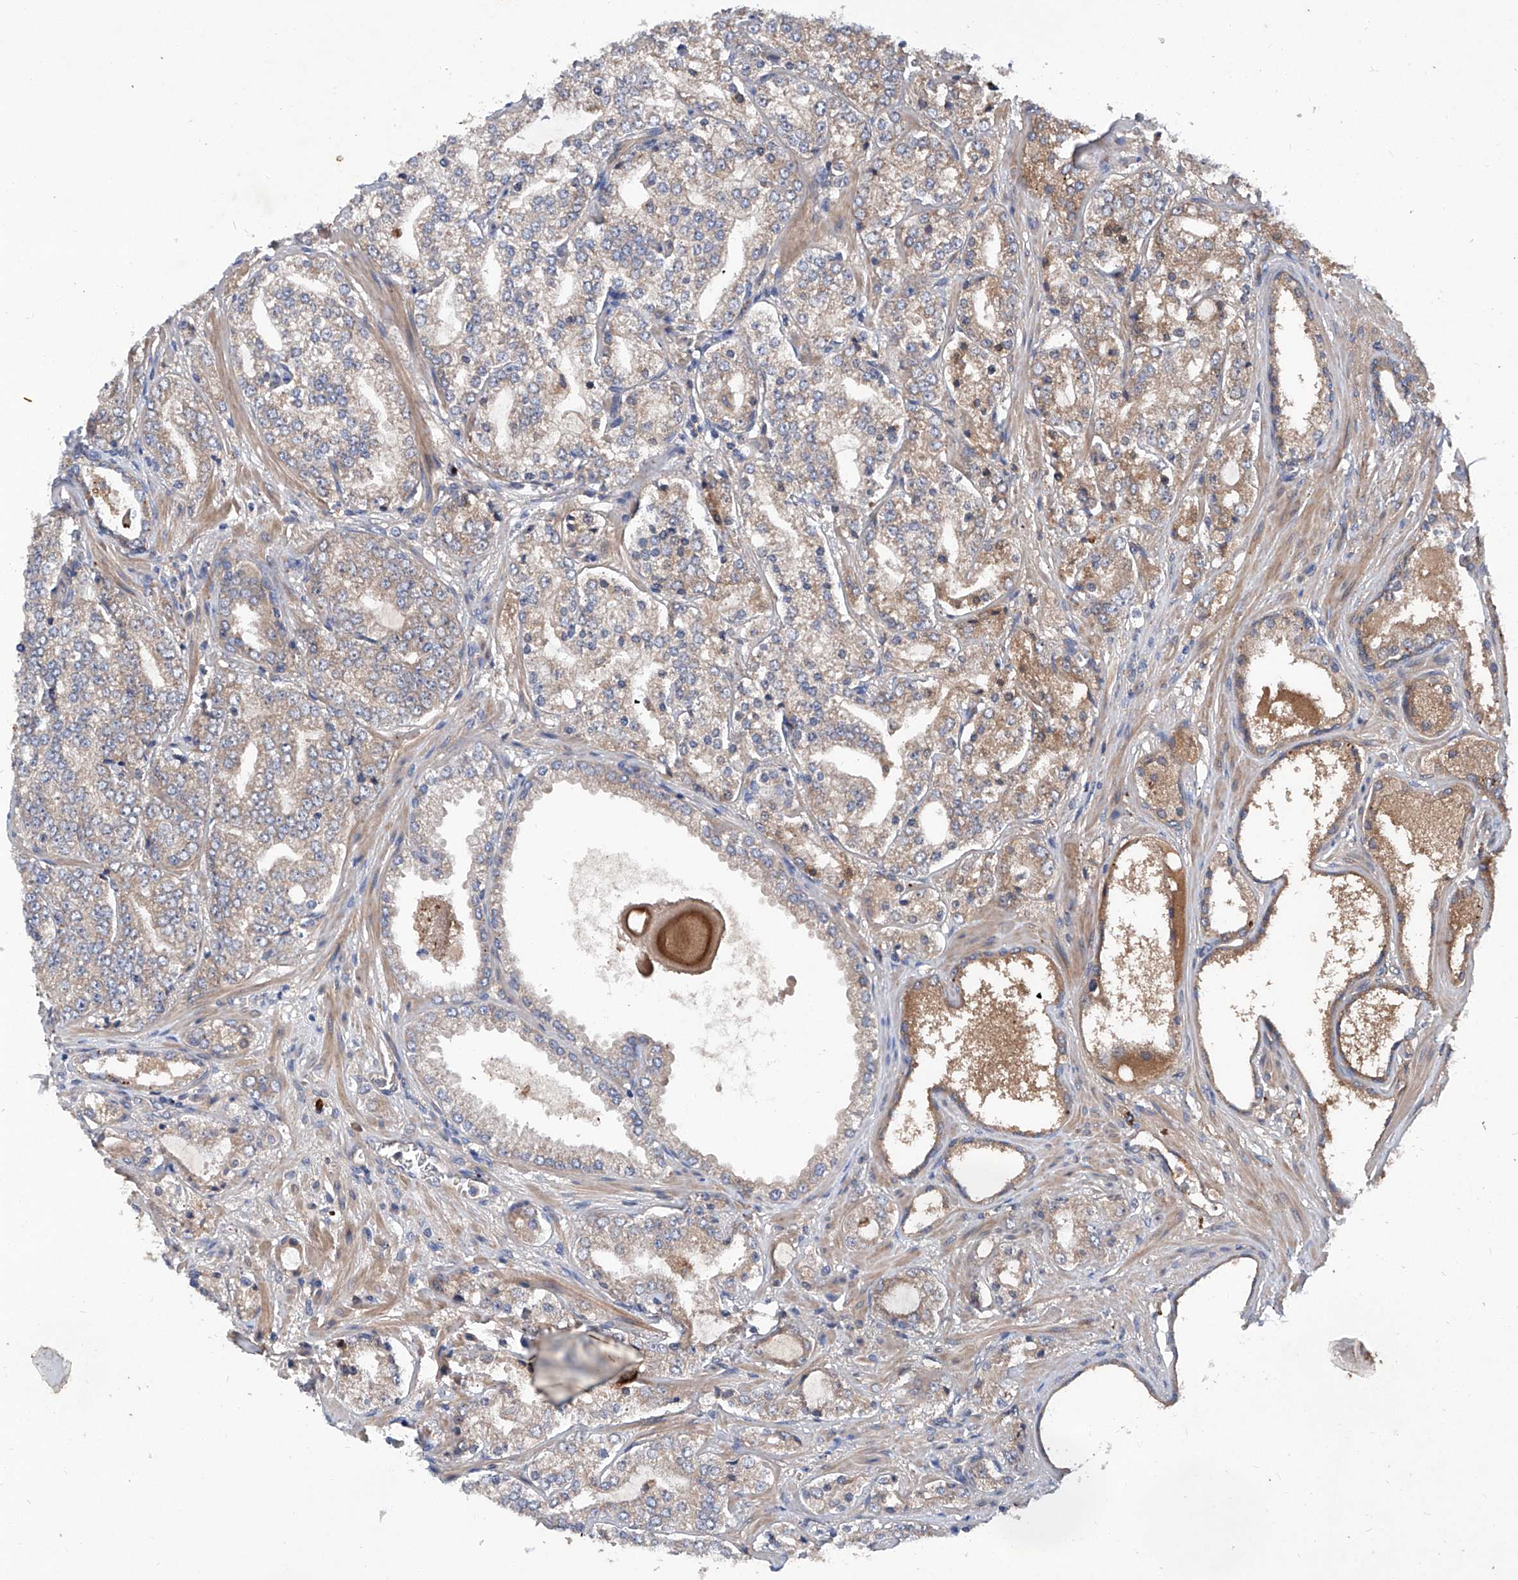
{"staining": {"intensity": "weak", "quantity": "25%-75%", "location": "cytoplasmic/membranous"}, "tissue": "prostate cancer", "cell_type": "Tumor cells", "image_type": "cancer", "snomed": [{"axis": "morphology", "description": "Adenocarcinoma, High grade"}, {"axis": "topography", "description": "Prostate"}], "caption": "Immunohistochemical staining of prostate adenocarcinoma (high-grade) displays low levels of weak cytoplasmic/membranous staining in about 25%-75% of tumor cells.", "gene": "ASCC3", "patient": {"sex": "male", "age": 64}}